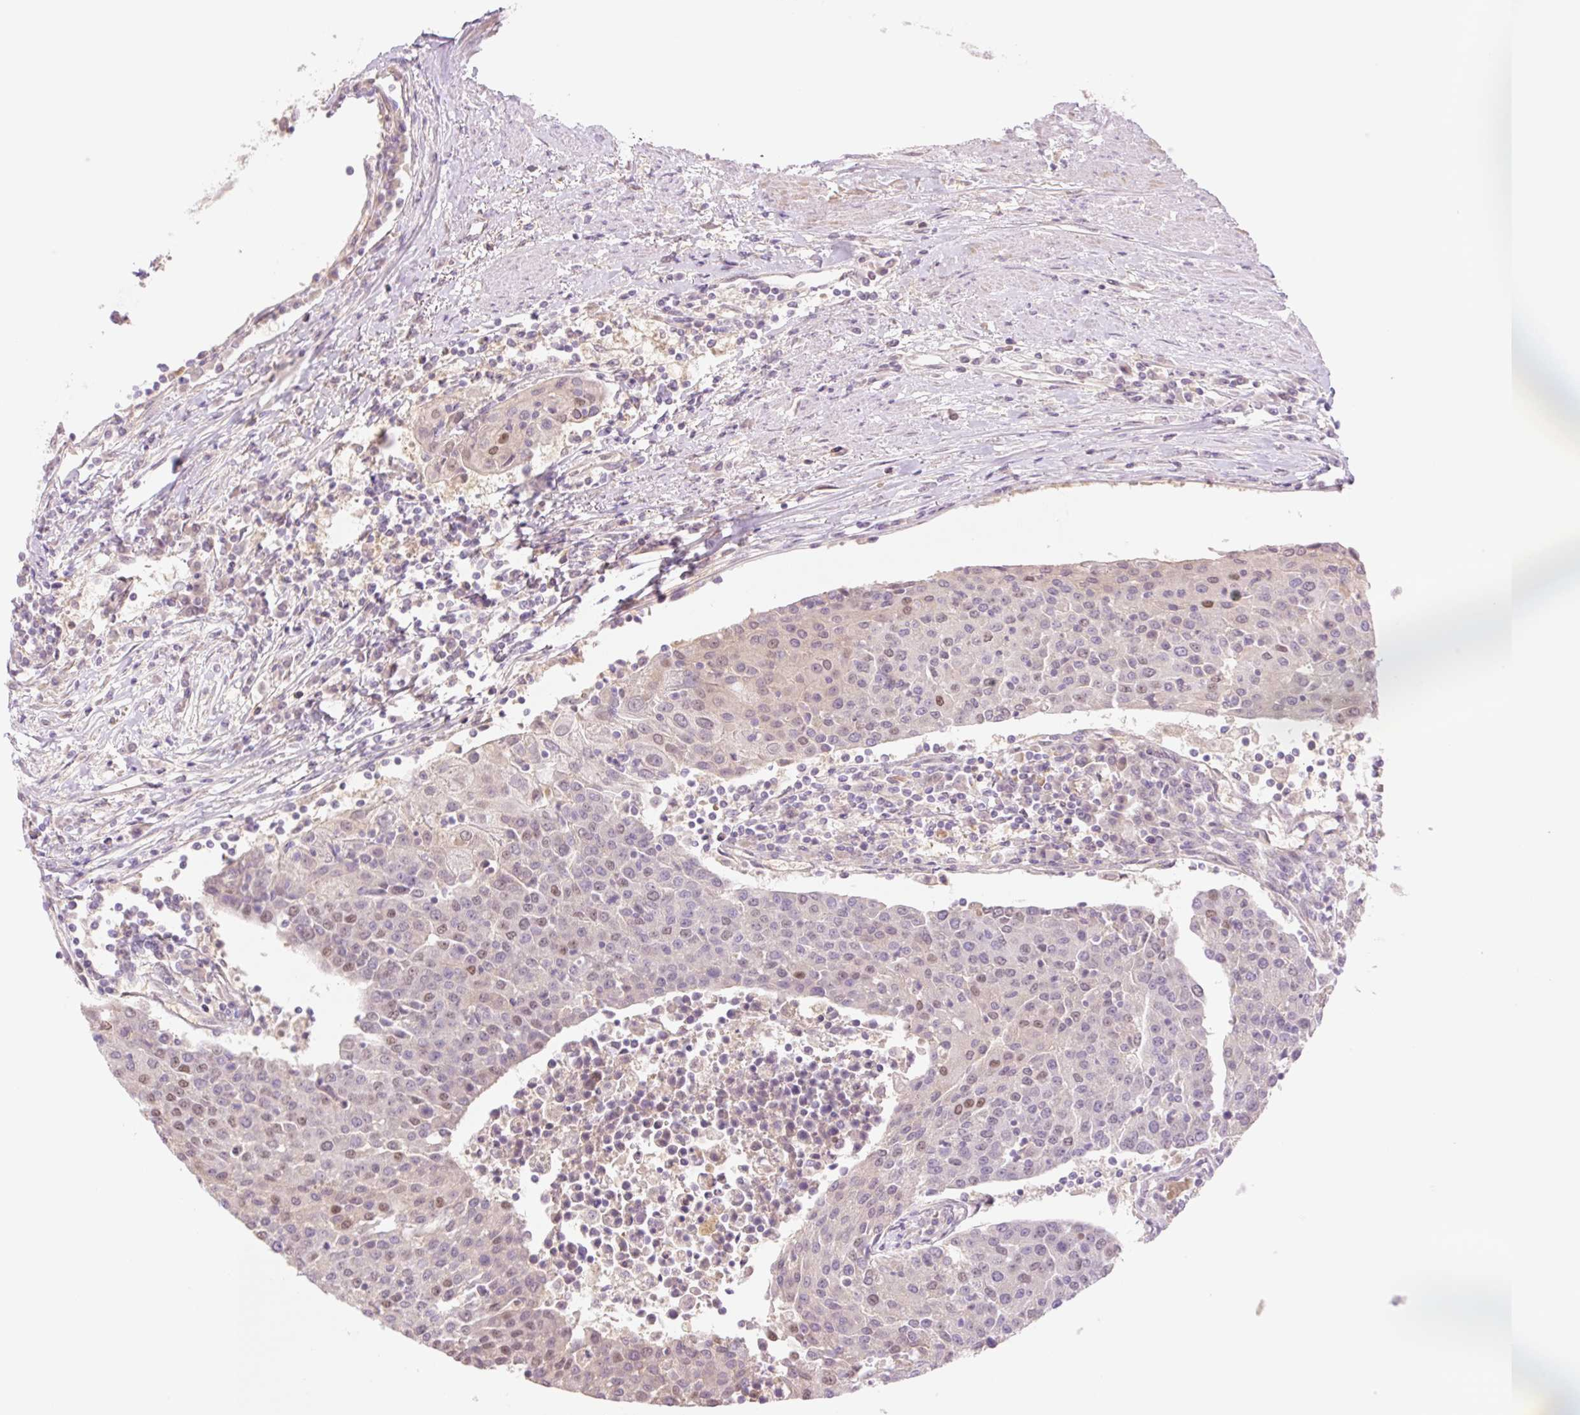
{"staining": {"intensity": "moderate", "quantity": "<25%", "location": "nuclear"}, "tissue": "urothelial cancer", "cell_type": "Tumor cells", "image_type": "cancer", "snomed": [{"axis": "morphology", "description": "Urothelial carcinoma, High grade"}, {"axis": "topography", "description": "Urinary bladder"}], "caption": "Immunohistochemical staining of urothelial cancer demonstrates moderate nuclear protein staining in approximately <25% of tumor cells. The staining is performed using DAB brown chromogen to label protein expression. The nuclei are counter-stained blue using hematoxylin.", "gene": "HEBP1", "patient": {"sex": "female", "age": 85}}